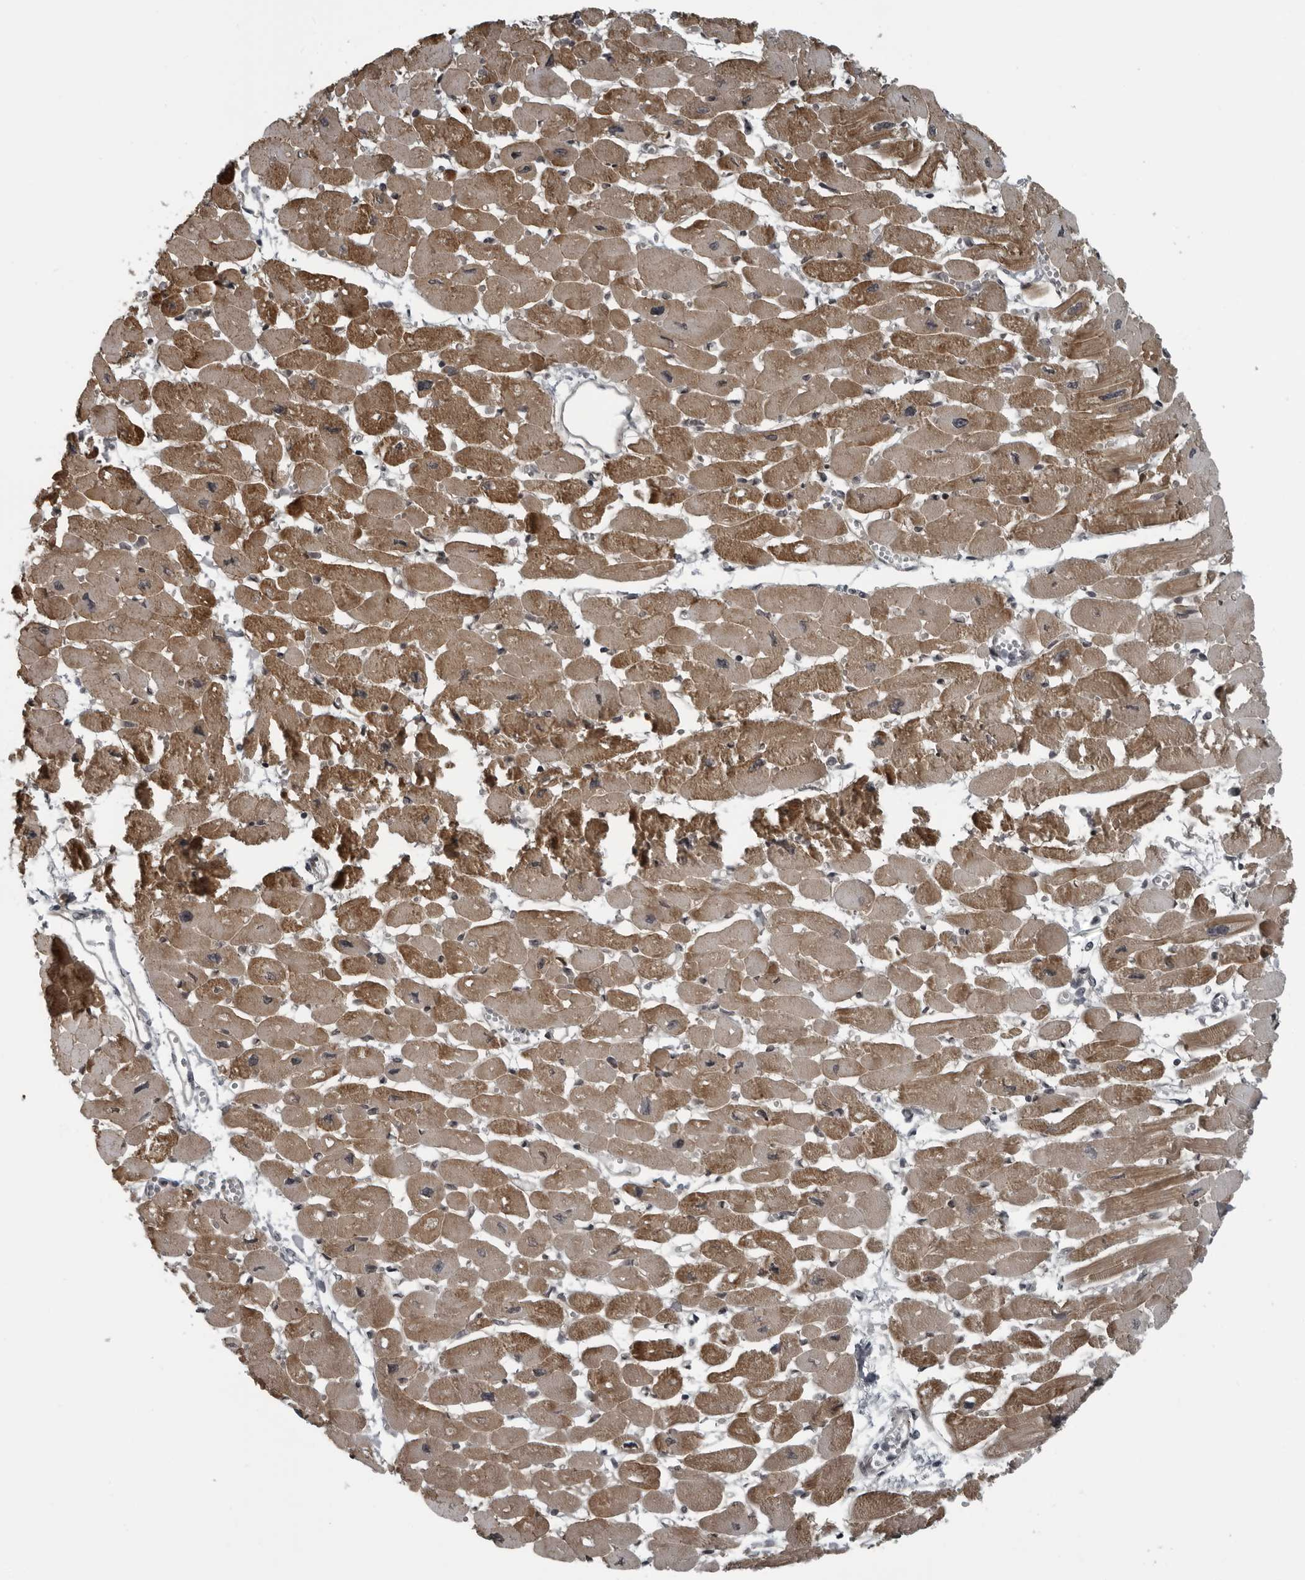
{"staining": {"intensity": "moderate", "quantity": ">75%", "location": "cytoplasmic/membranous"}, "tissue": "heart muscle", "cell_type": "Cardiomyocytes", "image_type": "normal", "snomed": [{"axis": "morphology", "description": "Normal tissue, NOS"}, {"axis": "topography", "description": "Heart"}], "caption": "High-power microscopy captured an IHC photomicrograph of unremarkable heart muscle, revealing moderate cytoplasmic/membranous staining in approximately >75% of cardiomyocytes.", "gene": "FAM102B", "patient": {"sex": "female", "age": 54}}